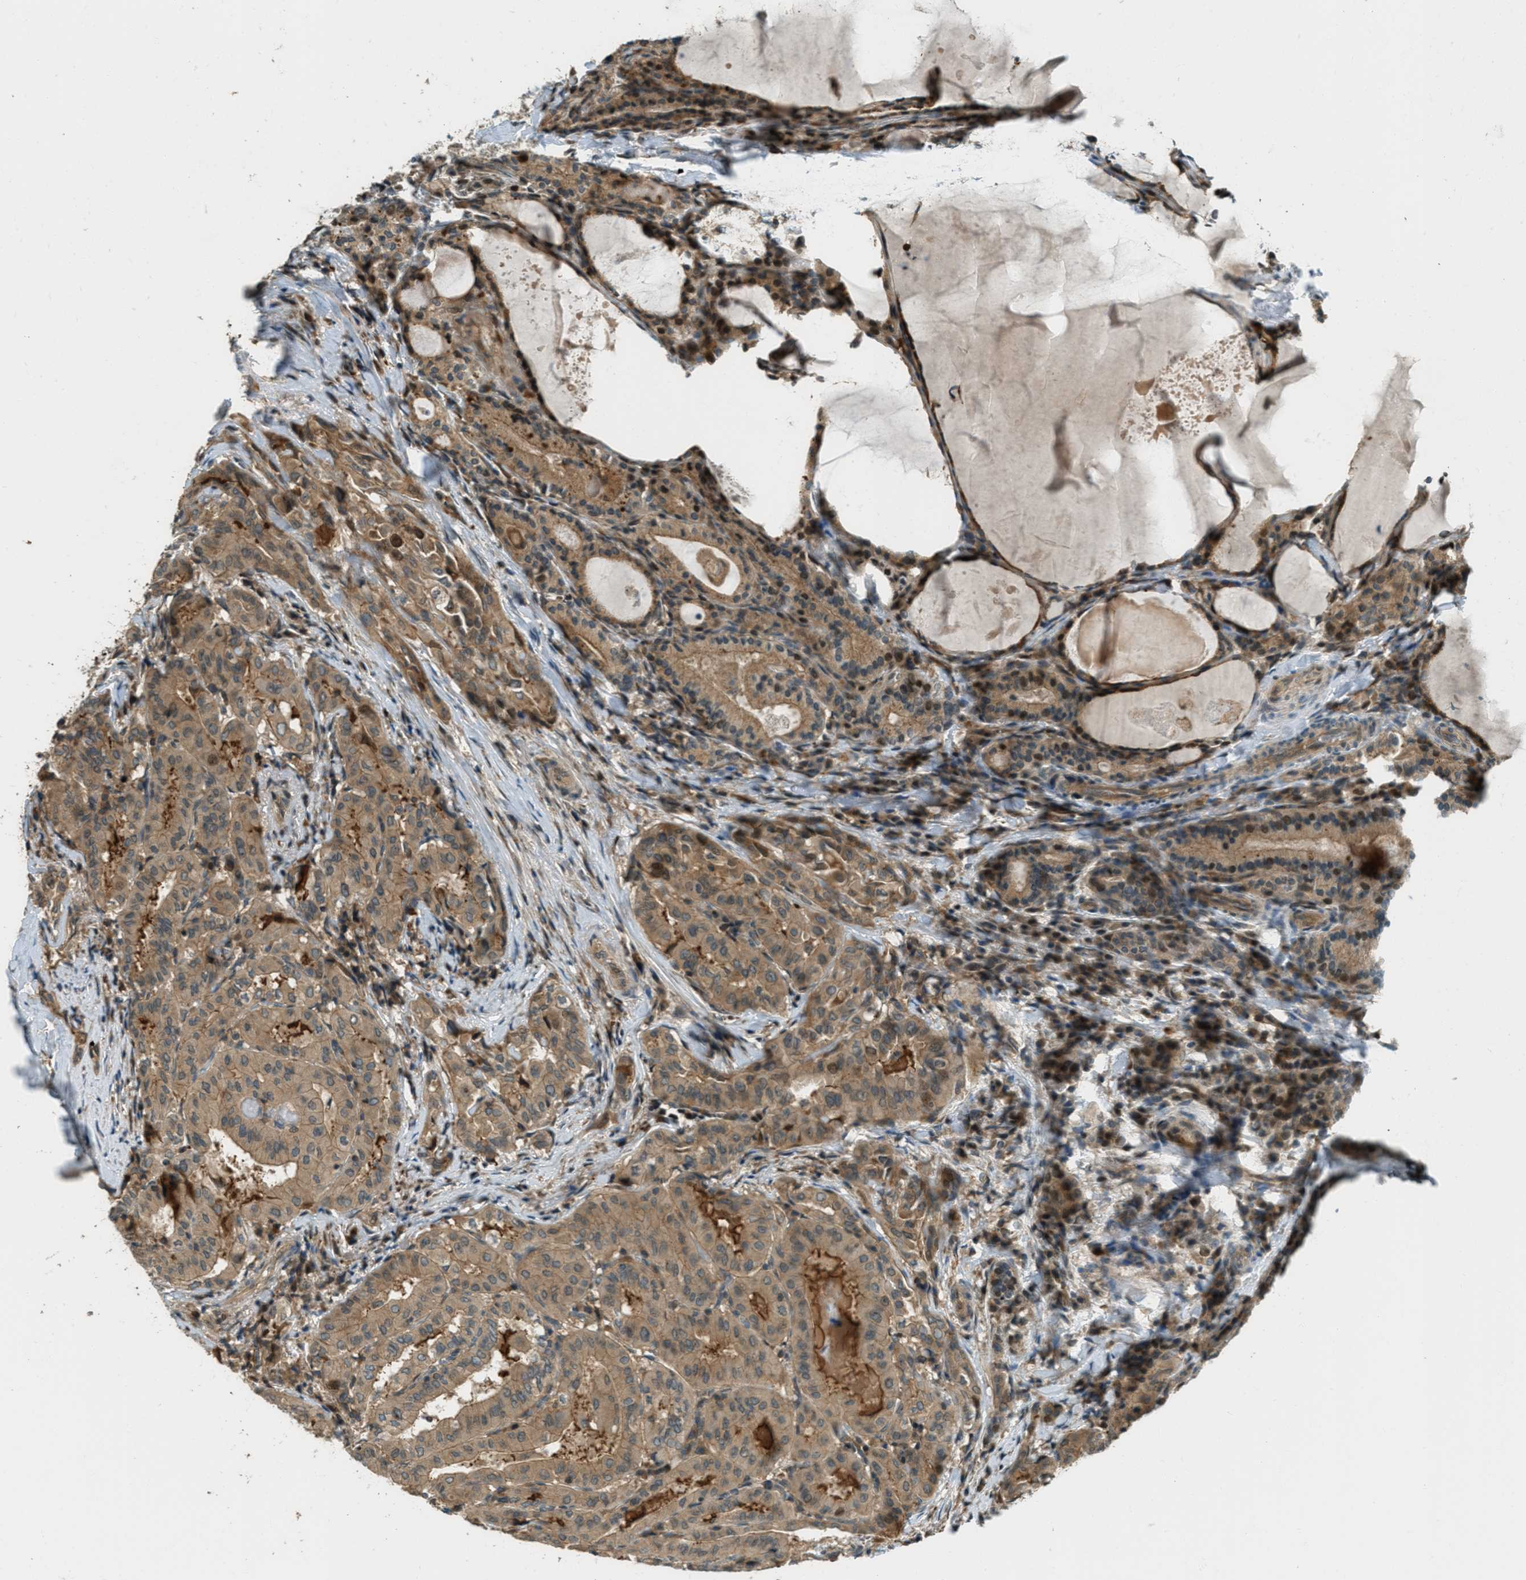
{"staining": {"intensity": "moderate", "quantity": ">75%", "location": "cytoplasmic/membranous"}, "tissue": "thyroid cancer", "cell_type": "Tumor cells", "image_type": "cancer", "snomed": [{"axis": "morphology", "description": "Papillary adenocarcinoma, NOS"}, {"axis": "topography", "description": "Thyroid gland"}], "caption": "Thyroid cancer (papillary adenocarcinoma) tissue shows moderate cytoplasmic/membranous staining in about >75% of tumor cells", "gene": "PTPN23", "patient": {"sex": "female", "age": 42}}